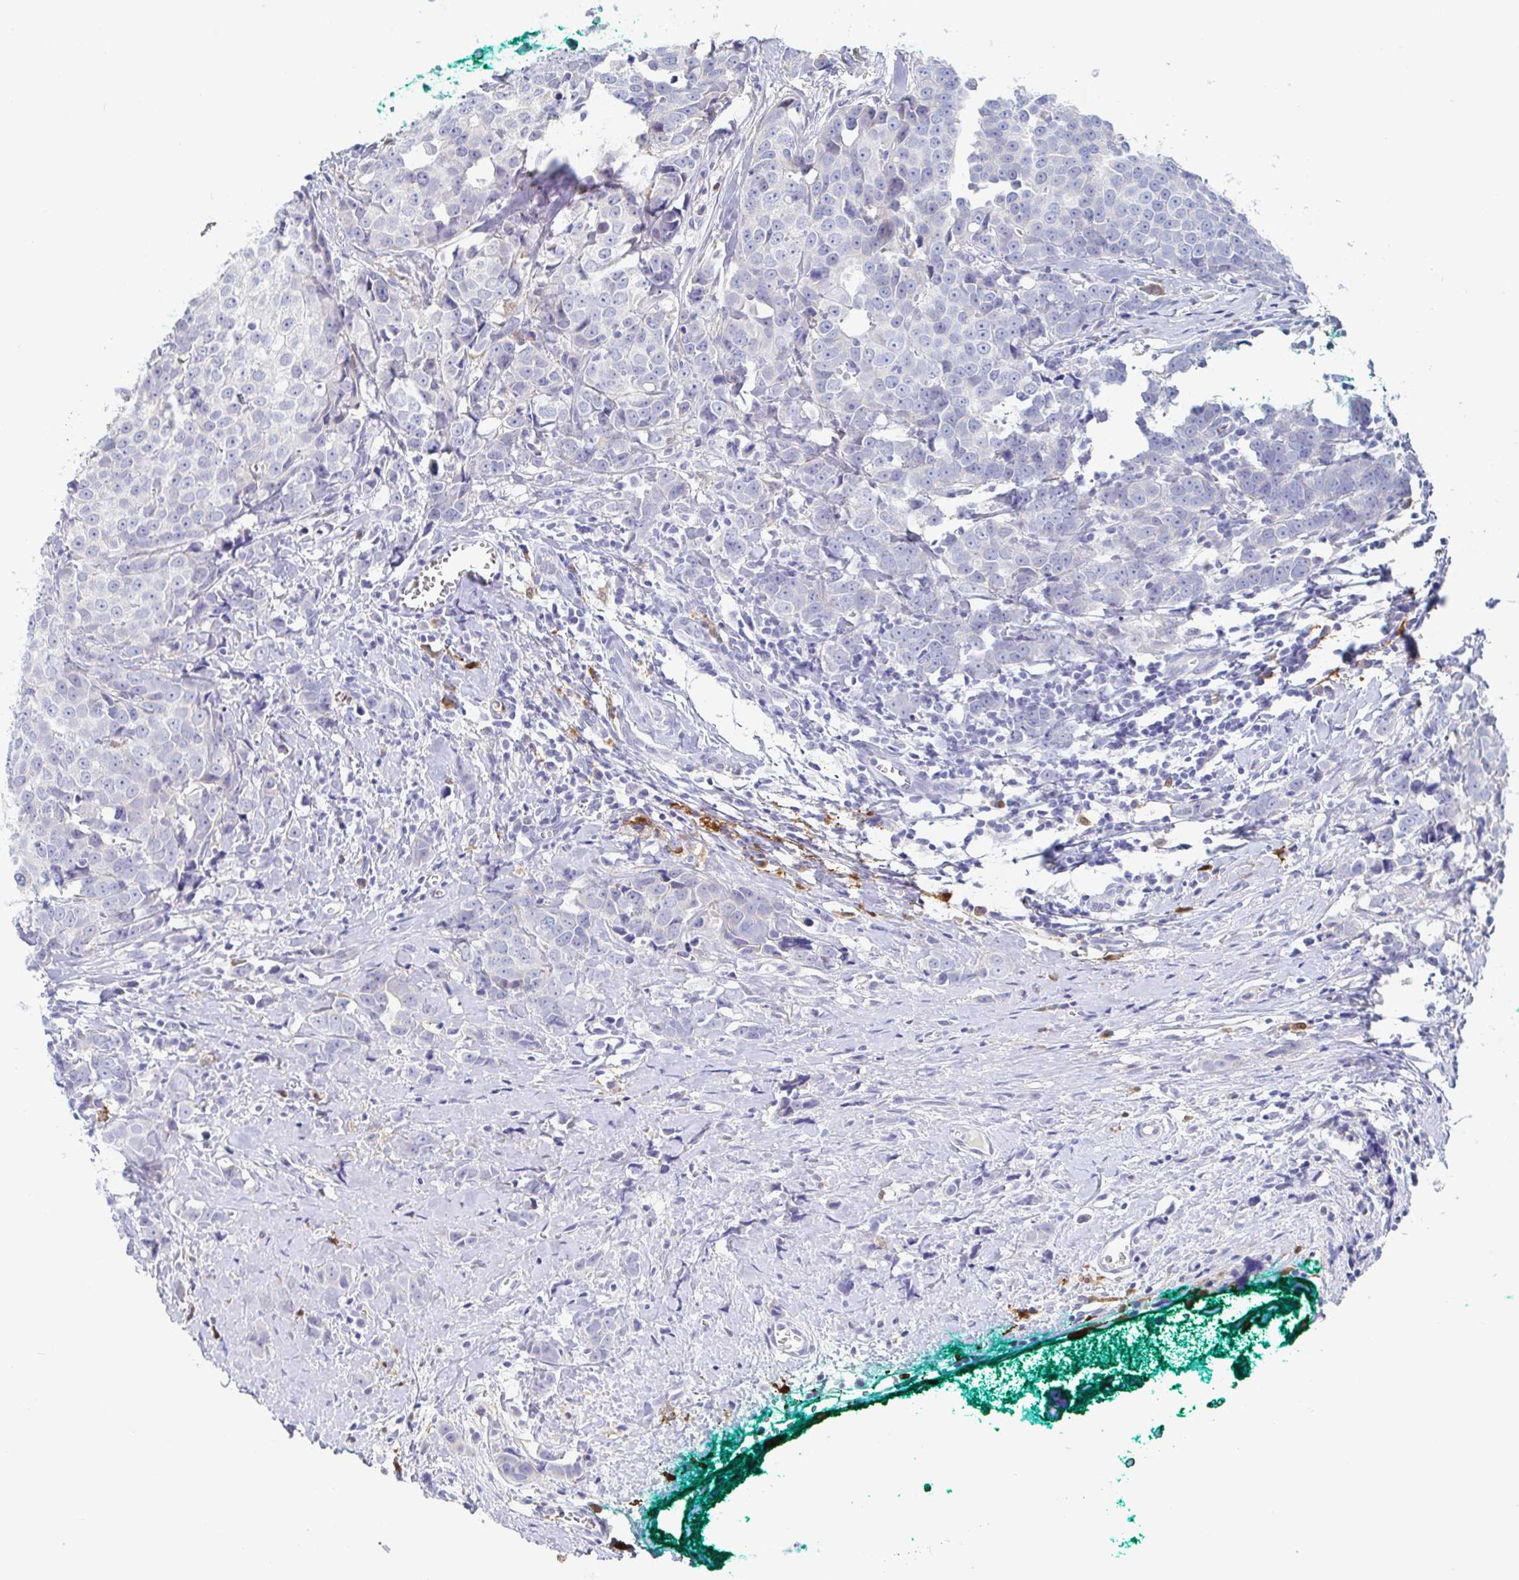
{"staining": {"intensity": "negative", "quantity": "none", "location": "none"}, "tissue": "breast cancer", "cell_type": "Tumor cells", "image_type": "cancer", "snomed": [{"axis": "morphology", "description": "Duct carcinoma"}, {"axis": "topography", "description": "Breast"}], "caption": "Tumor cells are negative for protein expression in human breast cancer.", "gene": "OR2A4", "patient": {"sex": "female", "age": 80}}